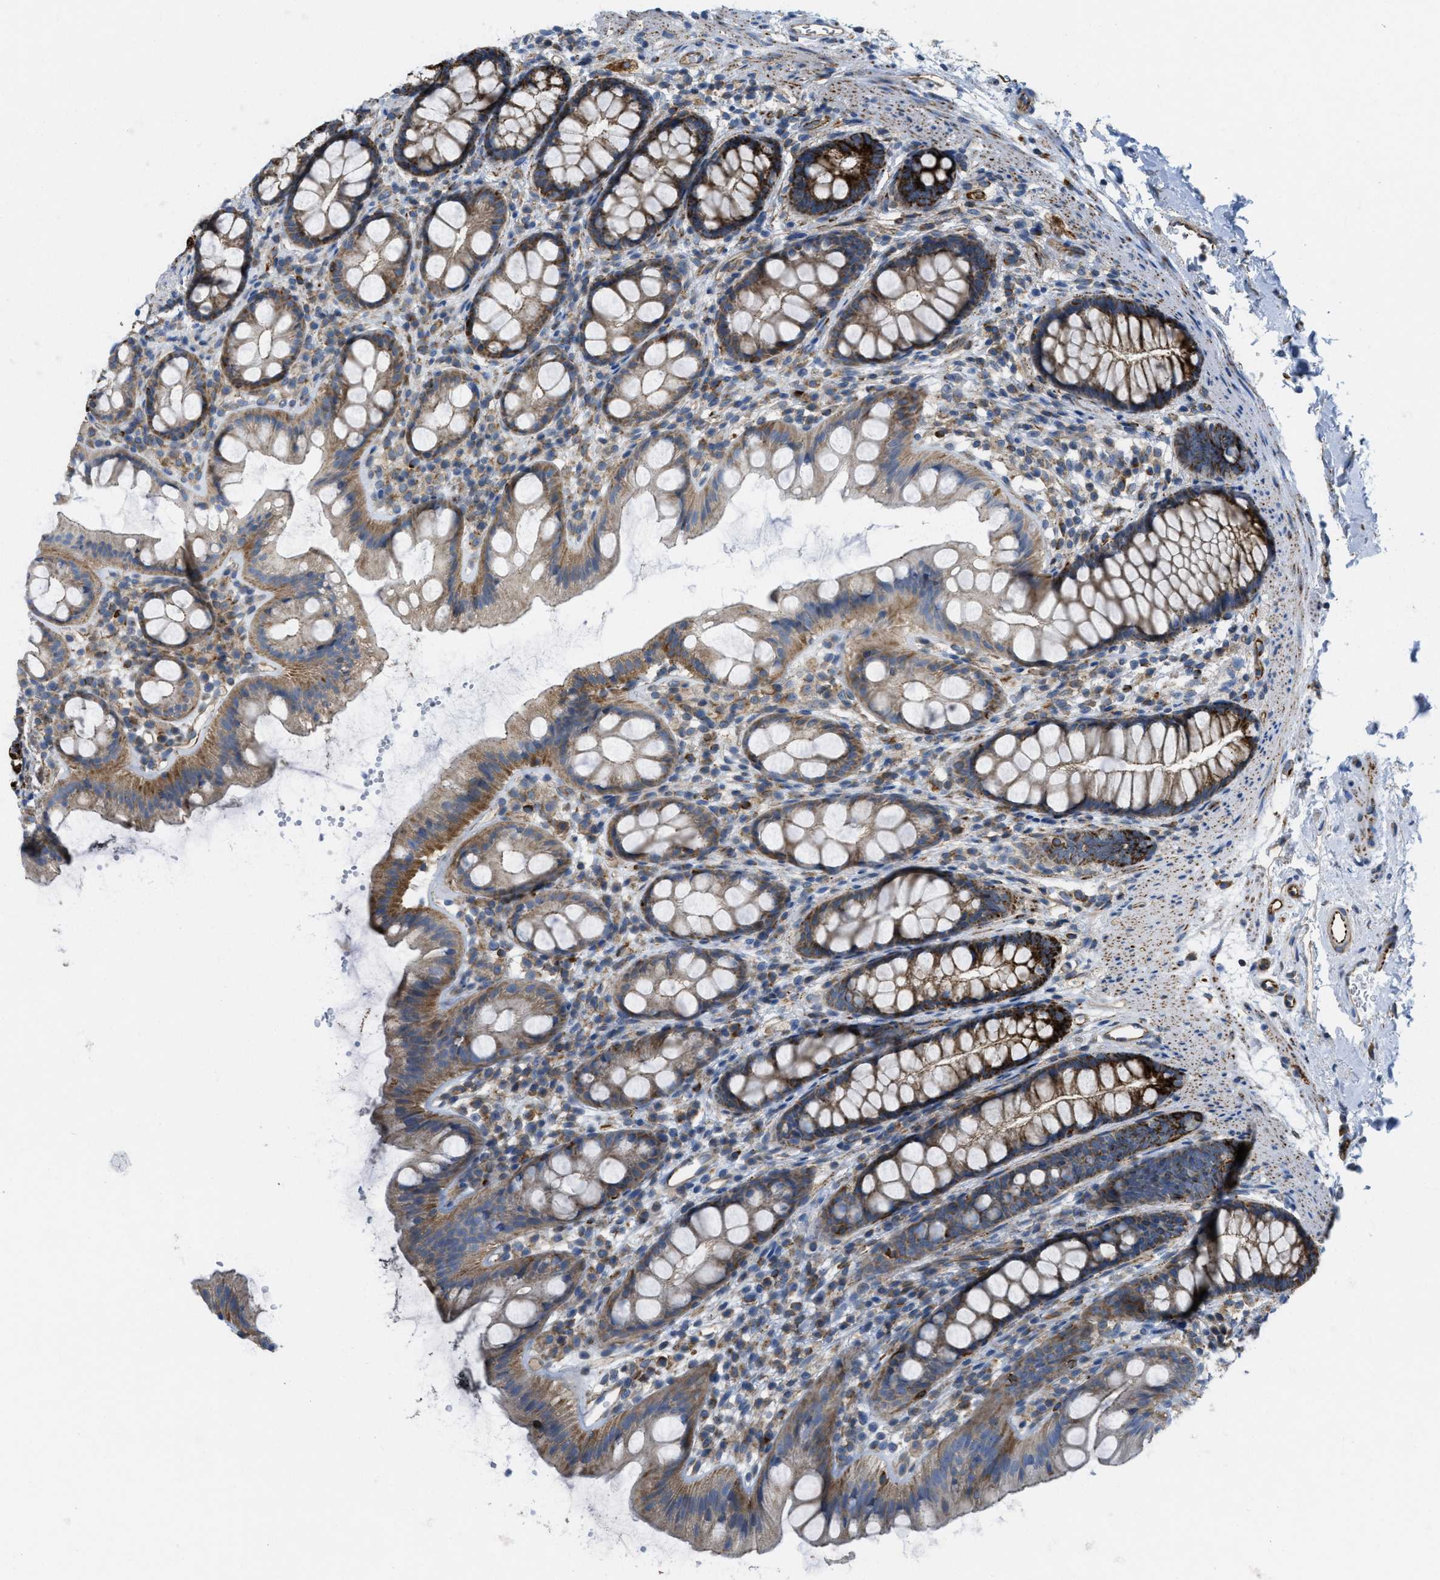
{"staining": {"intensity": "strong", "quantity": ">75%", "location": "cytoplasmic/membranous"}, "tissue": "rectum", "cell_type": "Glandular cells", "image_type": "normal", "snomed": [{"axis": "morphology", "description": "Normal tissue, NOS"}, {"axis": "topography", "description": "Rectum"}], "caption": "Protein staining displays strong cytoplasmic/membranous positivity in approximately >75% of glandular cells in benign rectum.", "gene": "BTN3A1", "patient": {"sex": "female", "age": 65}}